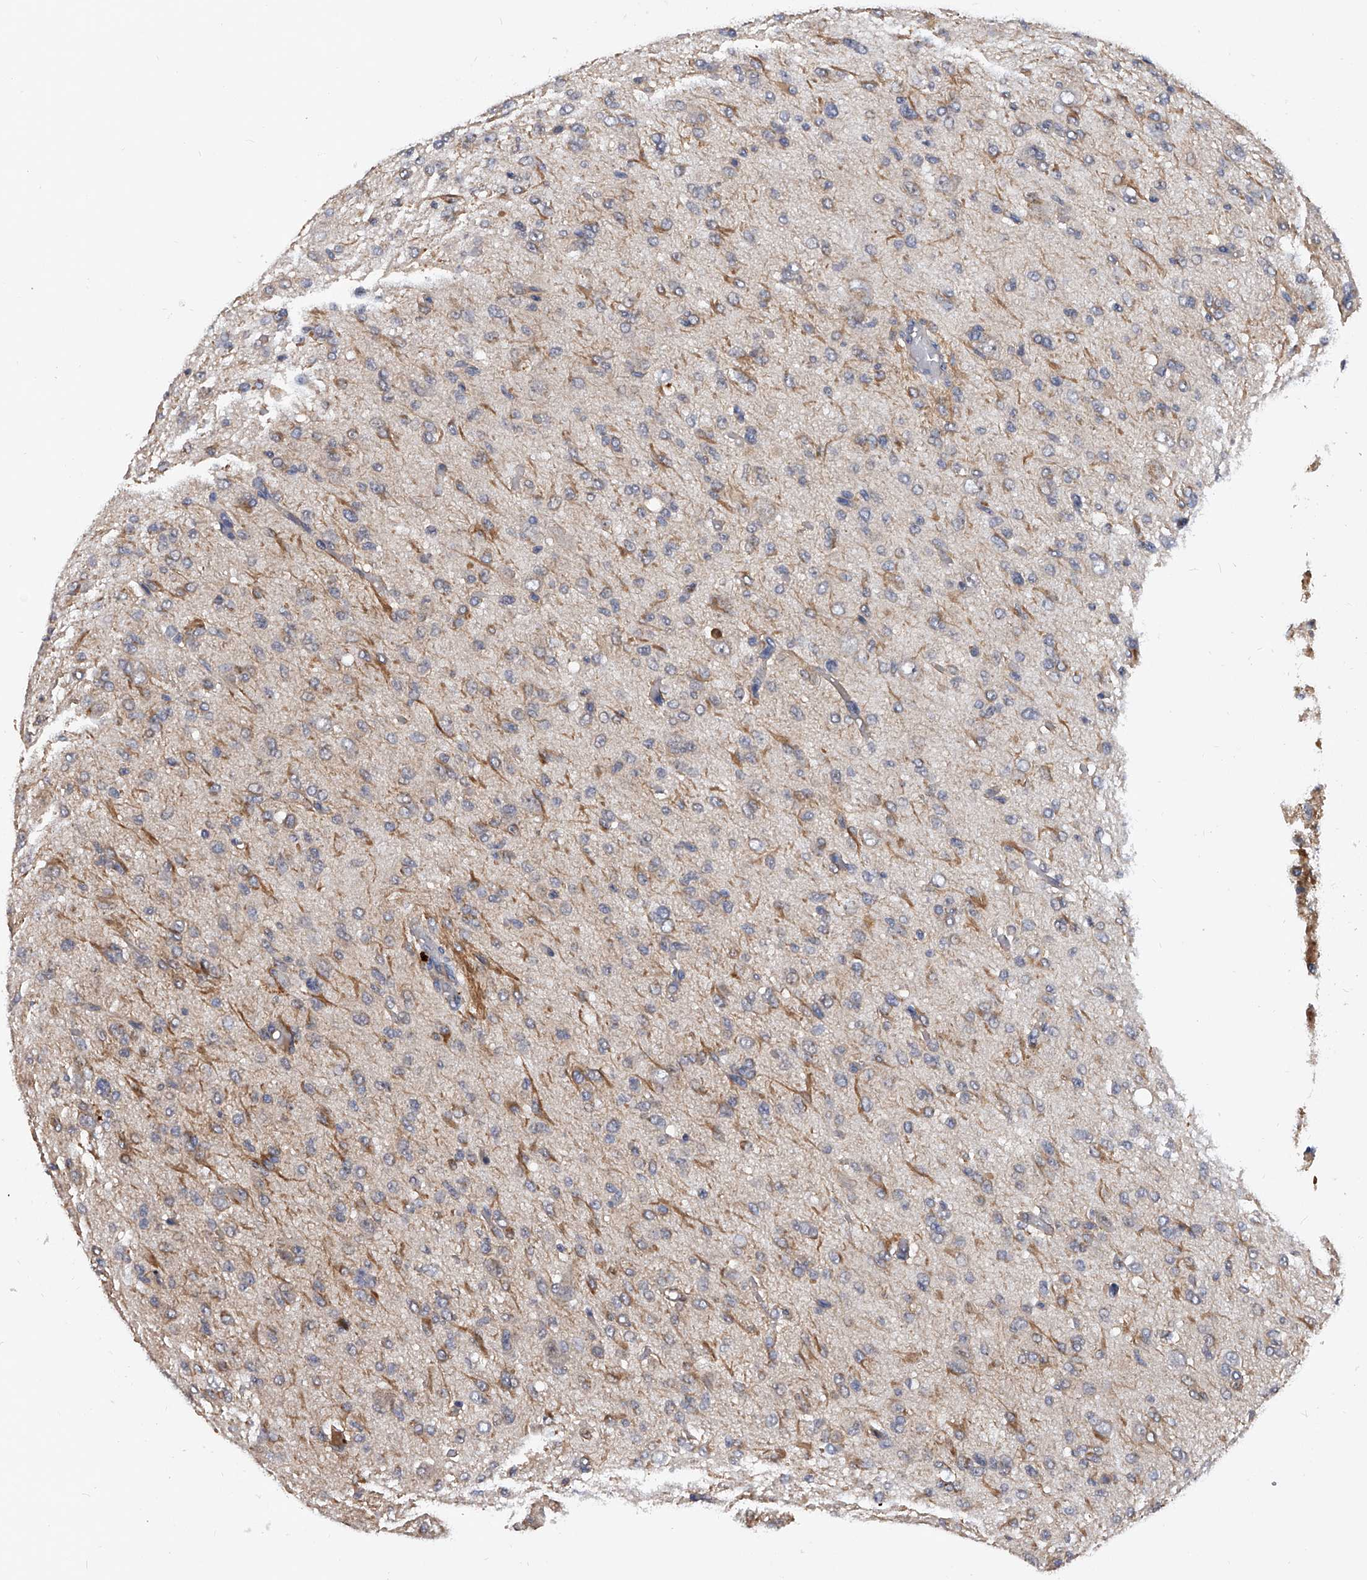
{"staining": {"intensity": "weak", "quantity": "<25%", "location": "cytoplasmic/membranous"}, "tissue": "glioma", "cell_type": "Tumor cells", "image_type": "cancer", "snomed": [{"axis": "morphology", "description": "Glioma, malignant, High grade"}, {"axis": "topography", "description": "Brain"}], "caption": "DAB (3,3'-diaminobenzidine) immunohistochemical staining of glioma shows no significant expression in tumor cells.", "gene": "ZNF25", "patient": {"sex": "female", "age": 59}}